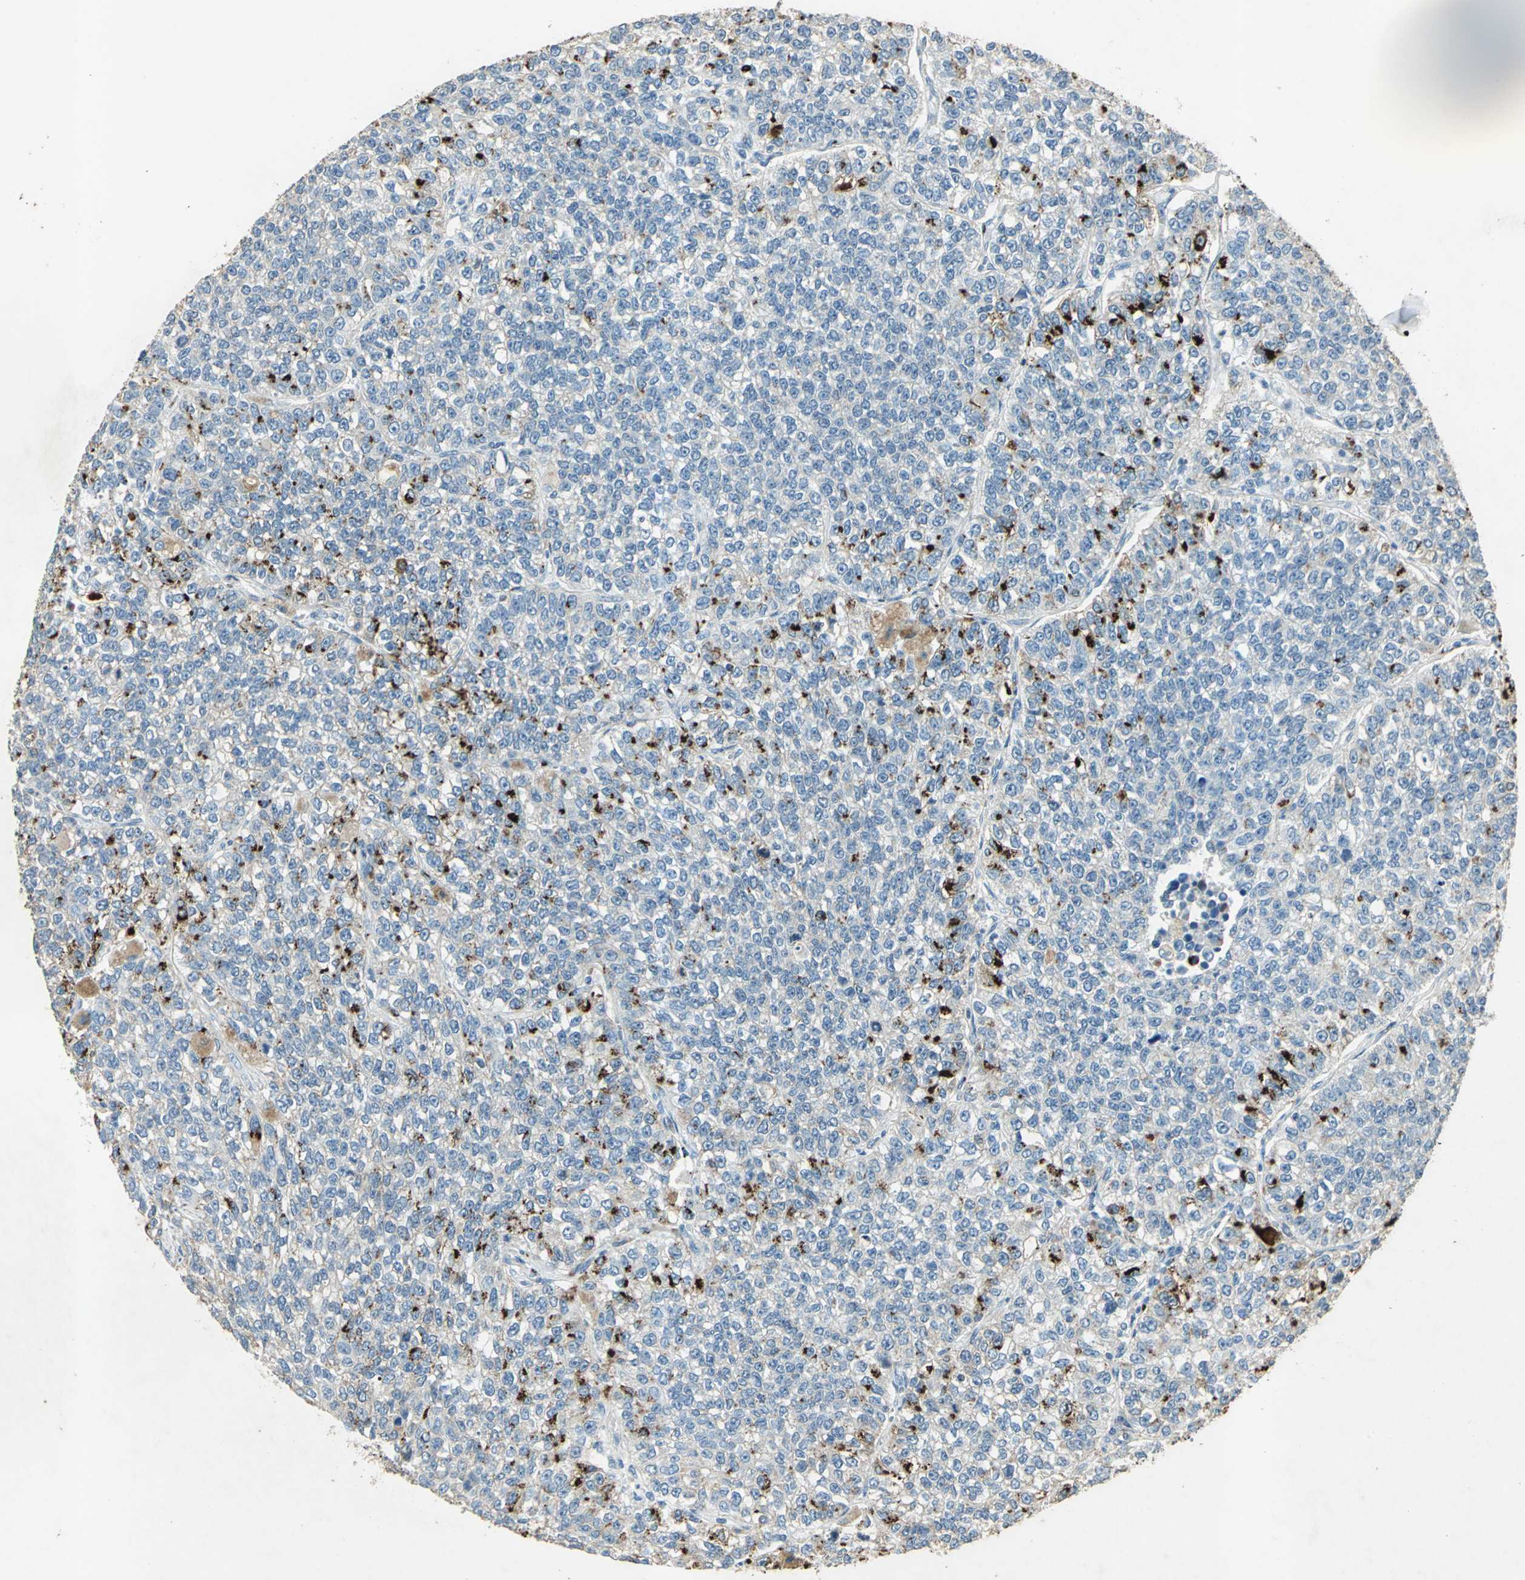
{"staining": {"intensity": "strong", "quantity": "<25%", "location": "cytoplasmic/membranous"}, "tissue": "lung cancer", "cell_type": "Tumor cells", "image_type": "cancer", "snomed": [{"axis": "morphology", "description": "Adenocarcinoma, NOS"}, {"axis": "topography", "description": "Lung"}], "caption": "Immunohistochemistry image of neoplastic tissue: lung adenocarcinoma stained using IHC demonstrates medium levels of strong protein expression localized specifically in the cytoplasmic/membranous of tumor cells, appearing as a cytoplasmic/membranous brown color.", "gene": "CAMK2B", "patient": {"sex": "male", "age": 49}}